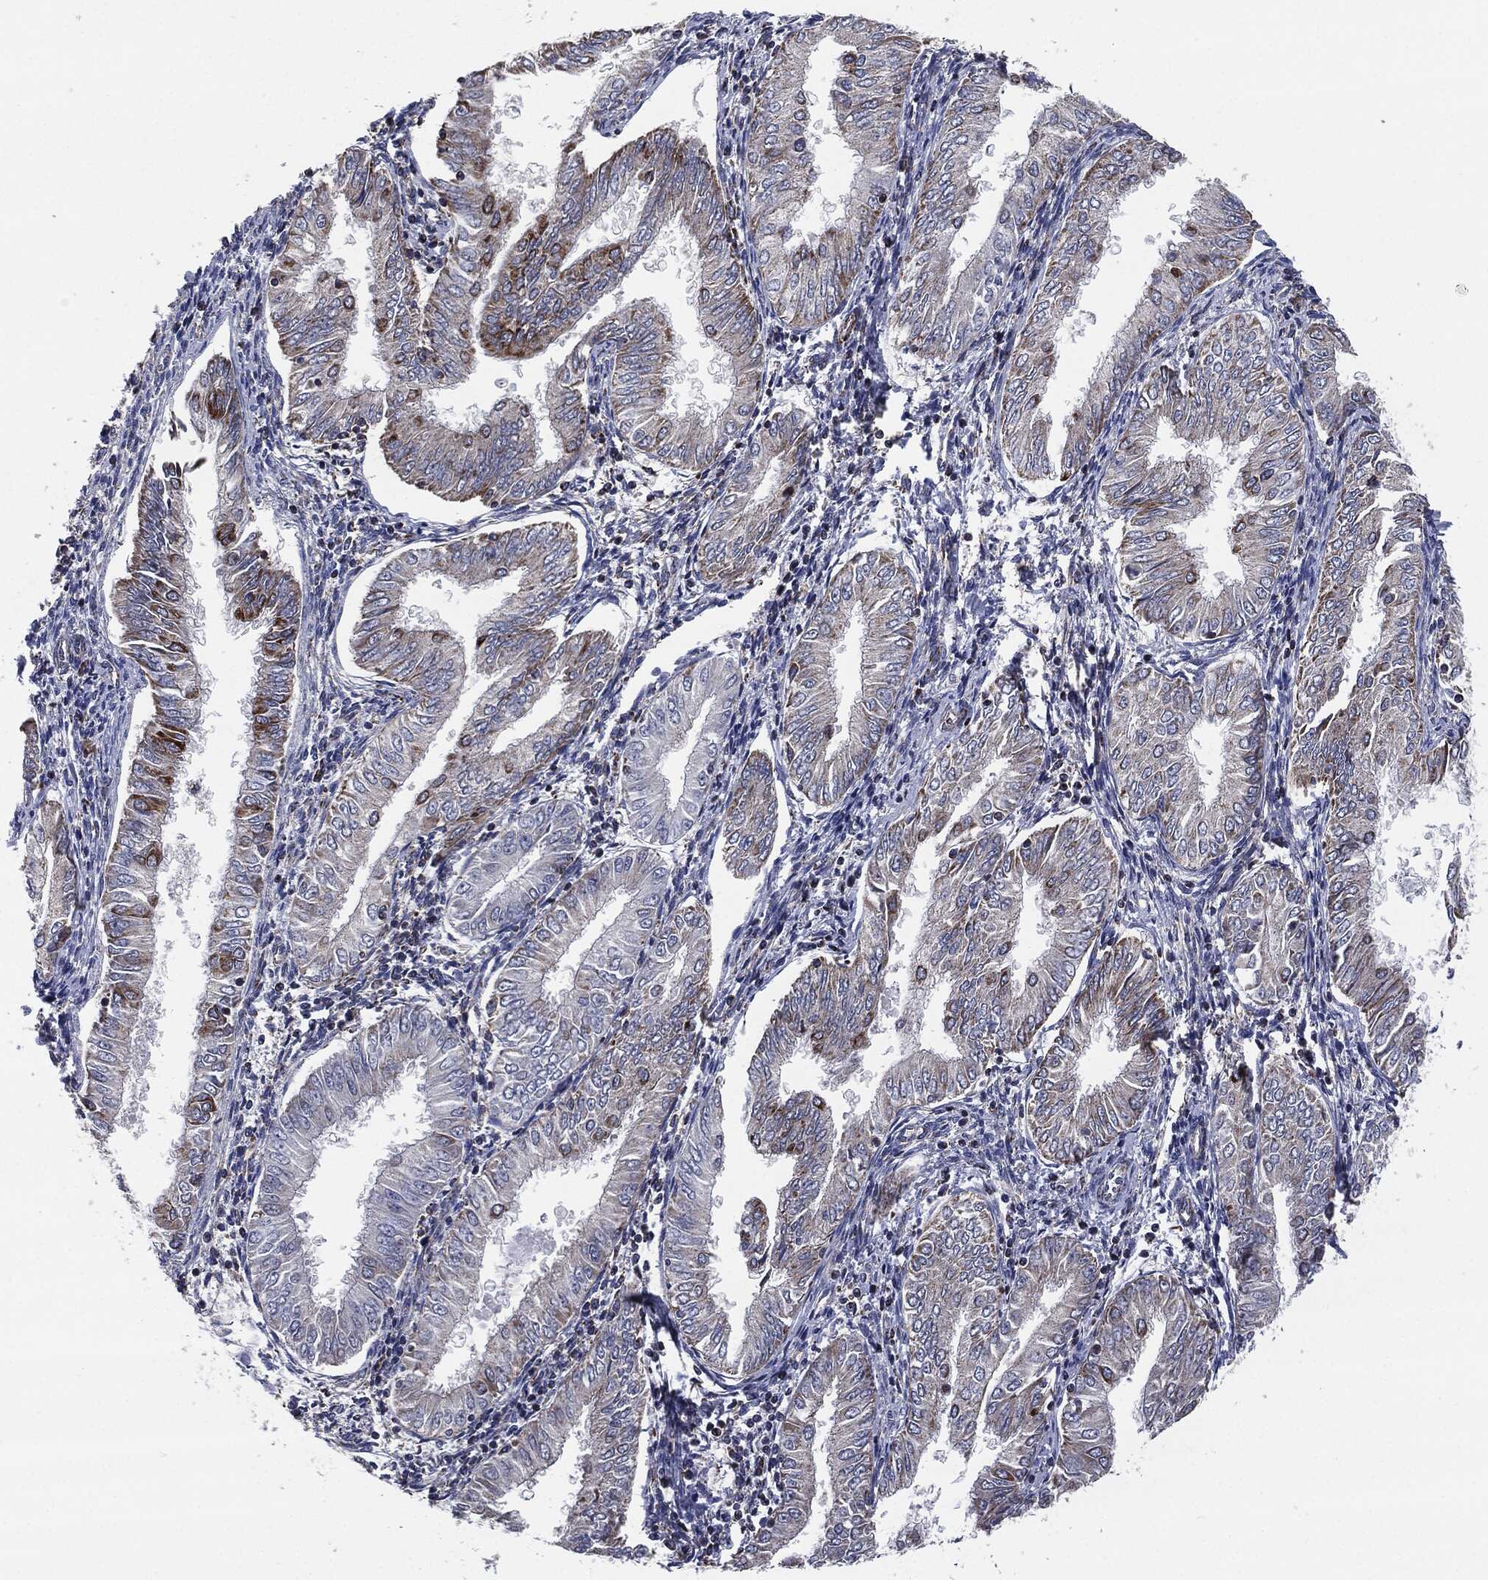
{"staining": {"intensity": "moderate", "quantity": "25%-75%", "location": "cytoplasmic/membranous"}, "tissue": "endometrial cancer", "cell_type": "Tumor cells", "image_type": "cancer", "snomed": [{"axis": "morphology", "description": "Adenocarcinoma, NOS"}, {"axis": "topography", "description": "Endometrium"}], "caption": "Protein staining exhibits moderate cytoplasmic/membranous staining in about 25%-75% of tumor cells in endometrial adenocarcinoma.", "gene": "NDUFV2", "patient": {"sex": "female", "age": 53}}